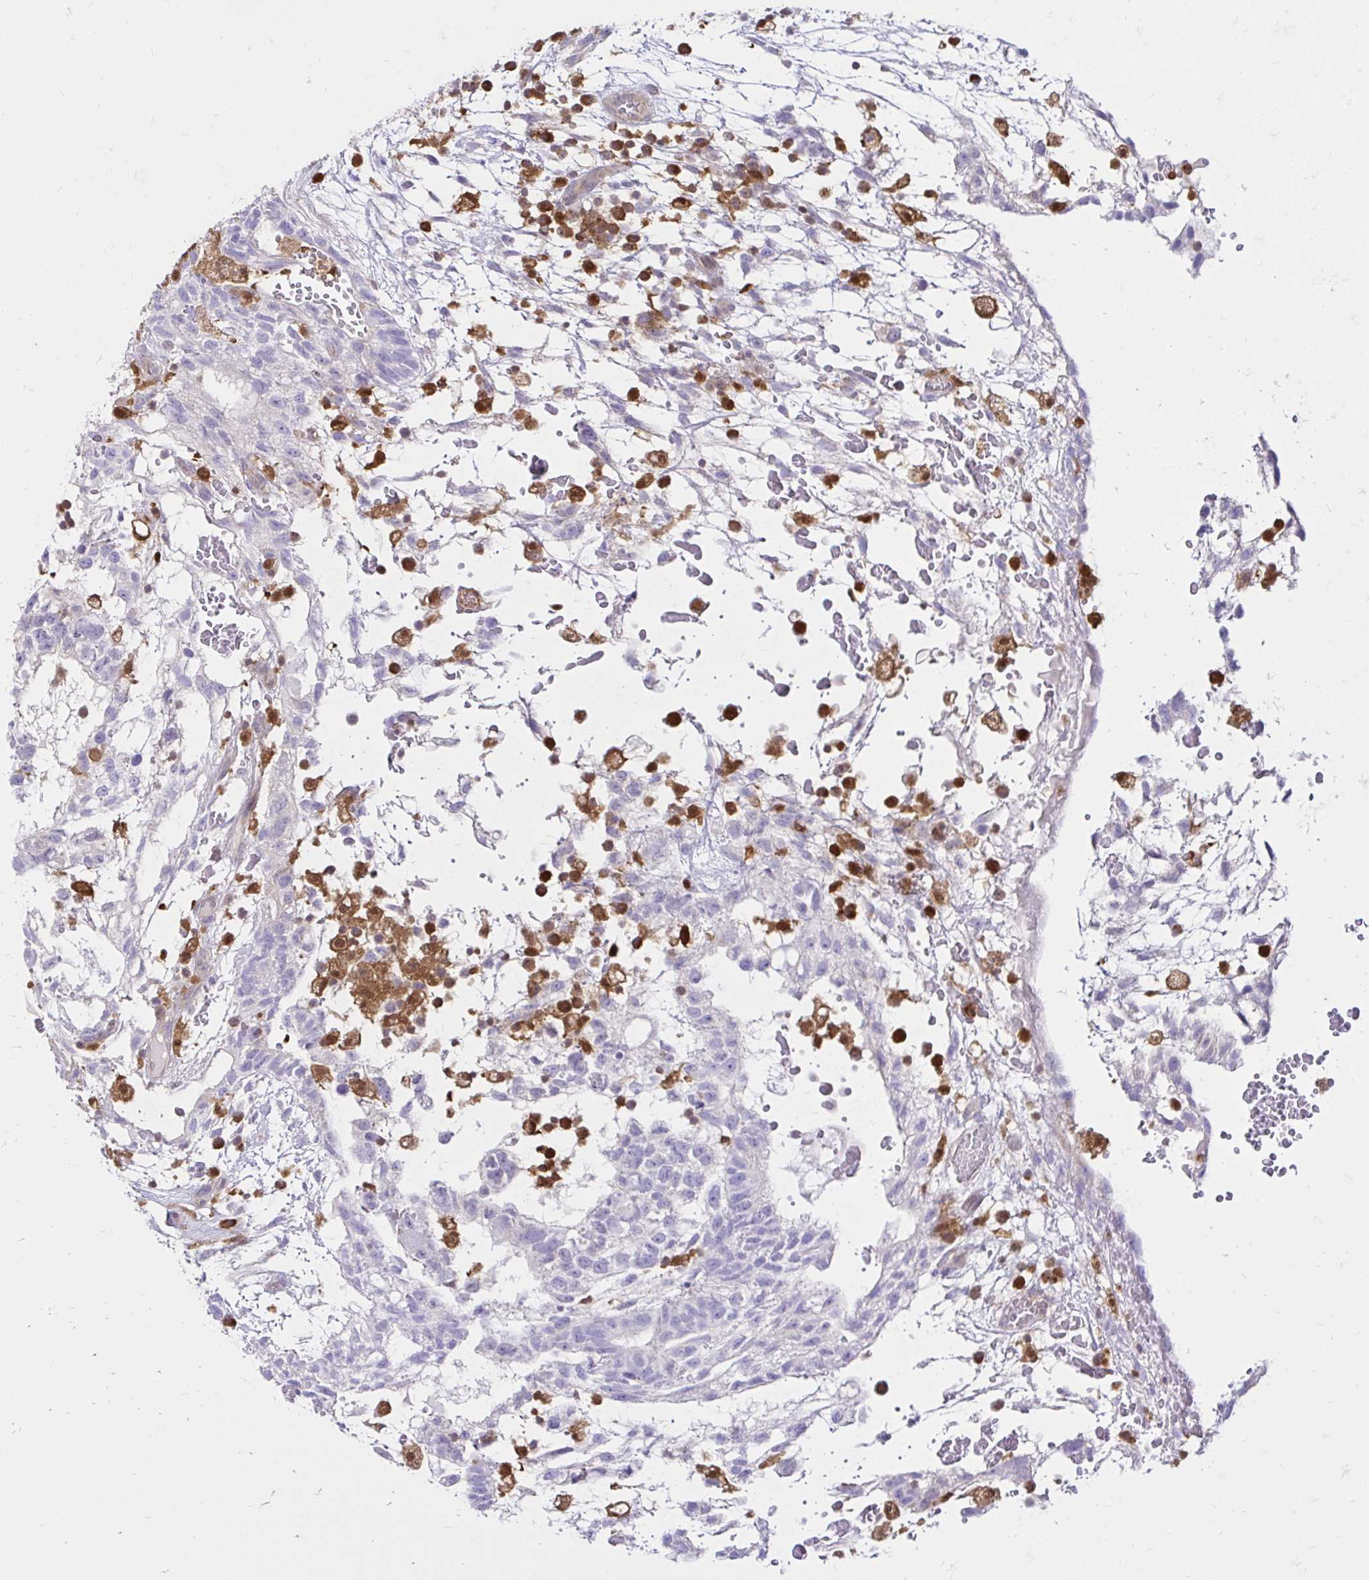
{"staining": {"intensity": "negative", "quantity": "none", "location": "none"}, "tissue": "testis cancer", "cell_type": "Tumor cells", "image_type": "cancer", "snomed": [{"axis": "morphology", "description": "Normal tissue, NOS"}, {"axis": "morphology", "description": "Carcinoma, Embryonal, NOS"}, {"axis": "topography", "description": "Testis"}], "caption": "Immunohistochemistry (IHC) photomicrograph of human testis cancer stained for a protein (brown), which displays no positivity in tumor cells.", "gene": "PYCARD", "patient": {"sex": "male", "age": 32}}